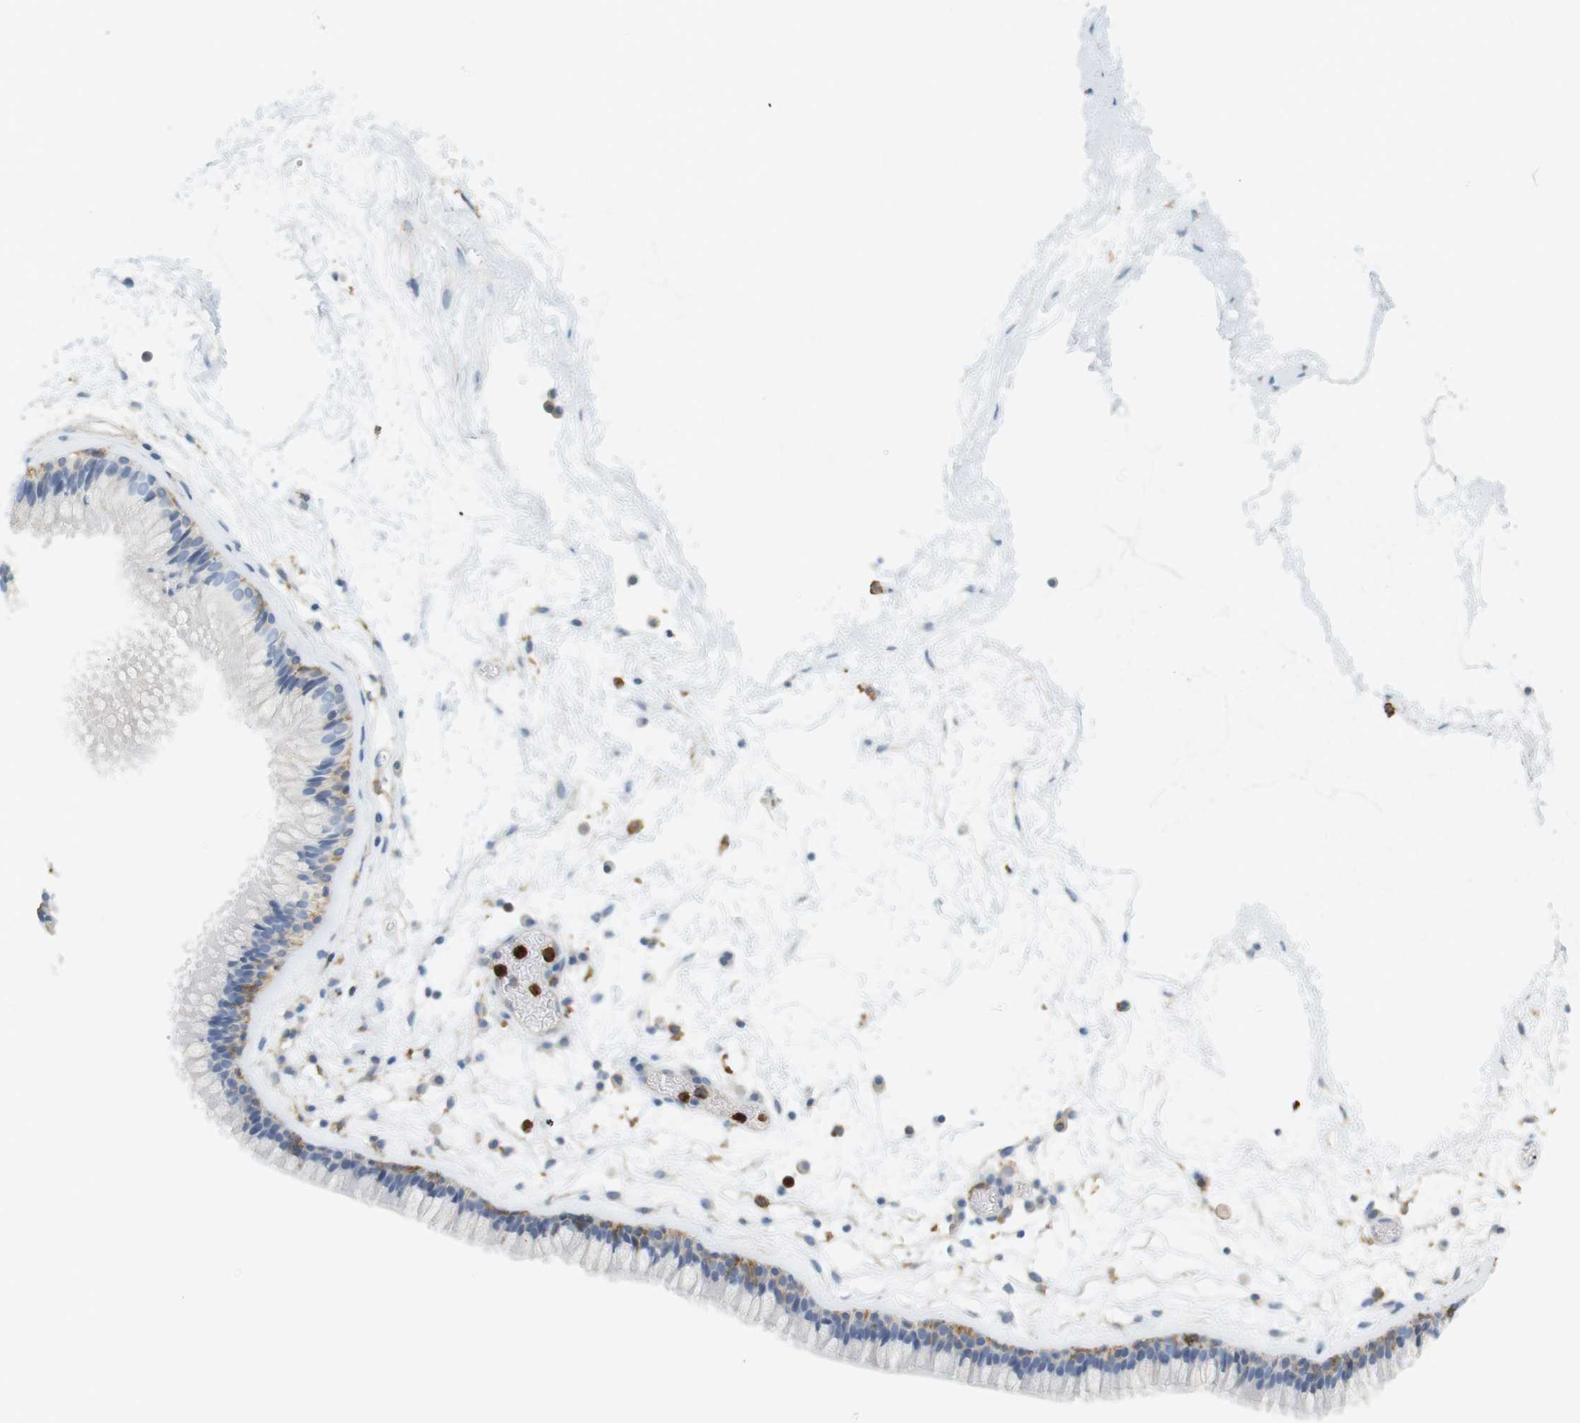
{"staining": {"intensity": "moderate", "quantity": "<25%", "location": "cytoplasmic/membranous"}, "tissue": "nasopharynx", "cell_type": "Respiratory epithelial cells", "image_type": "normal", "snomed": [{"axis": "morphology", "description": "Normal tissue, NOS"}, {"axis": "morphology", "description": "Inflammation, NOS"}, {"axis": "topography", "description": "Nasopharynx"}], "caption": "DAB (3,3'-diaminobenzidine) immunohistochemical staining of normal human nasopharynx reveals moderate cytoplasmic/membranous protein expression in approximately <25% of respiratory epithelial cells.", "gene": "SIRPA", "patient": {"sex": "male", "age": 48}}